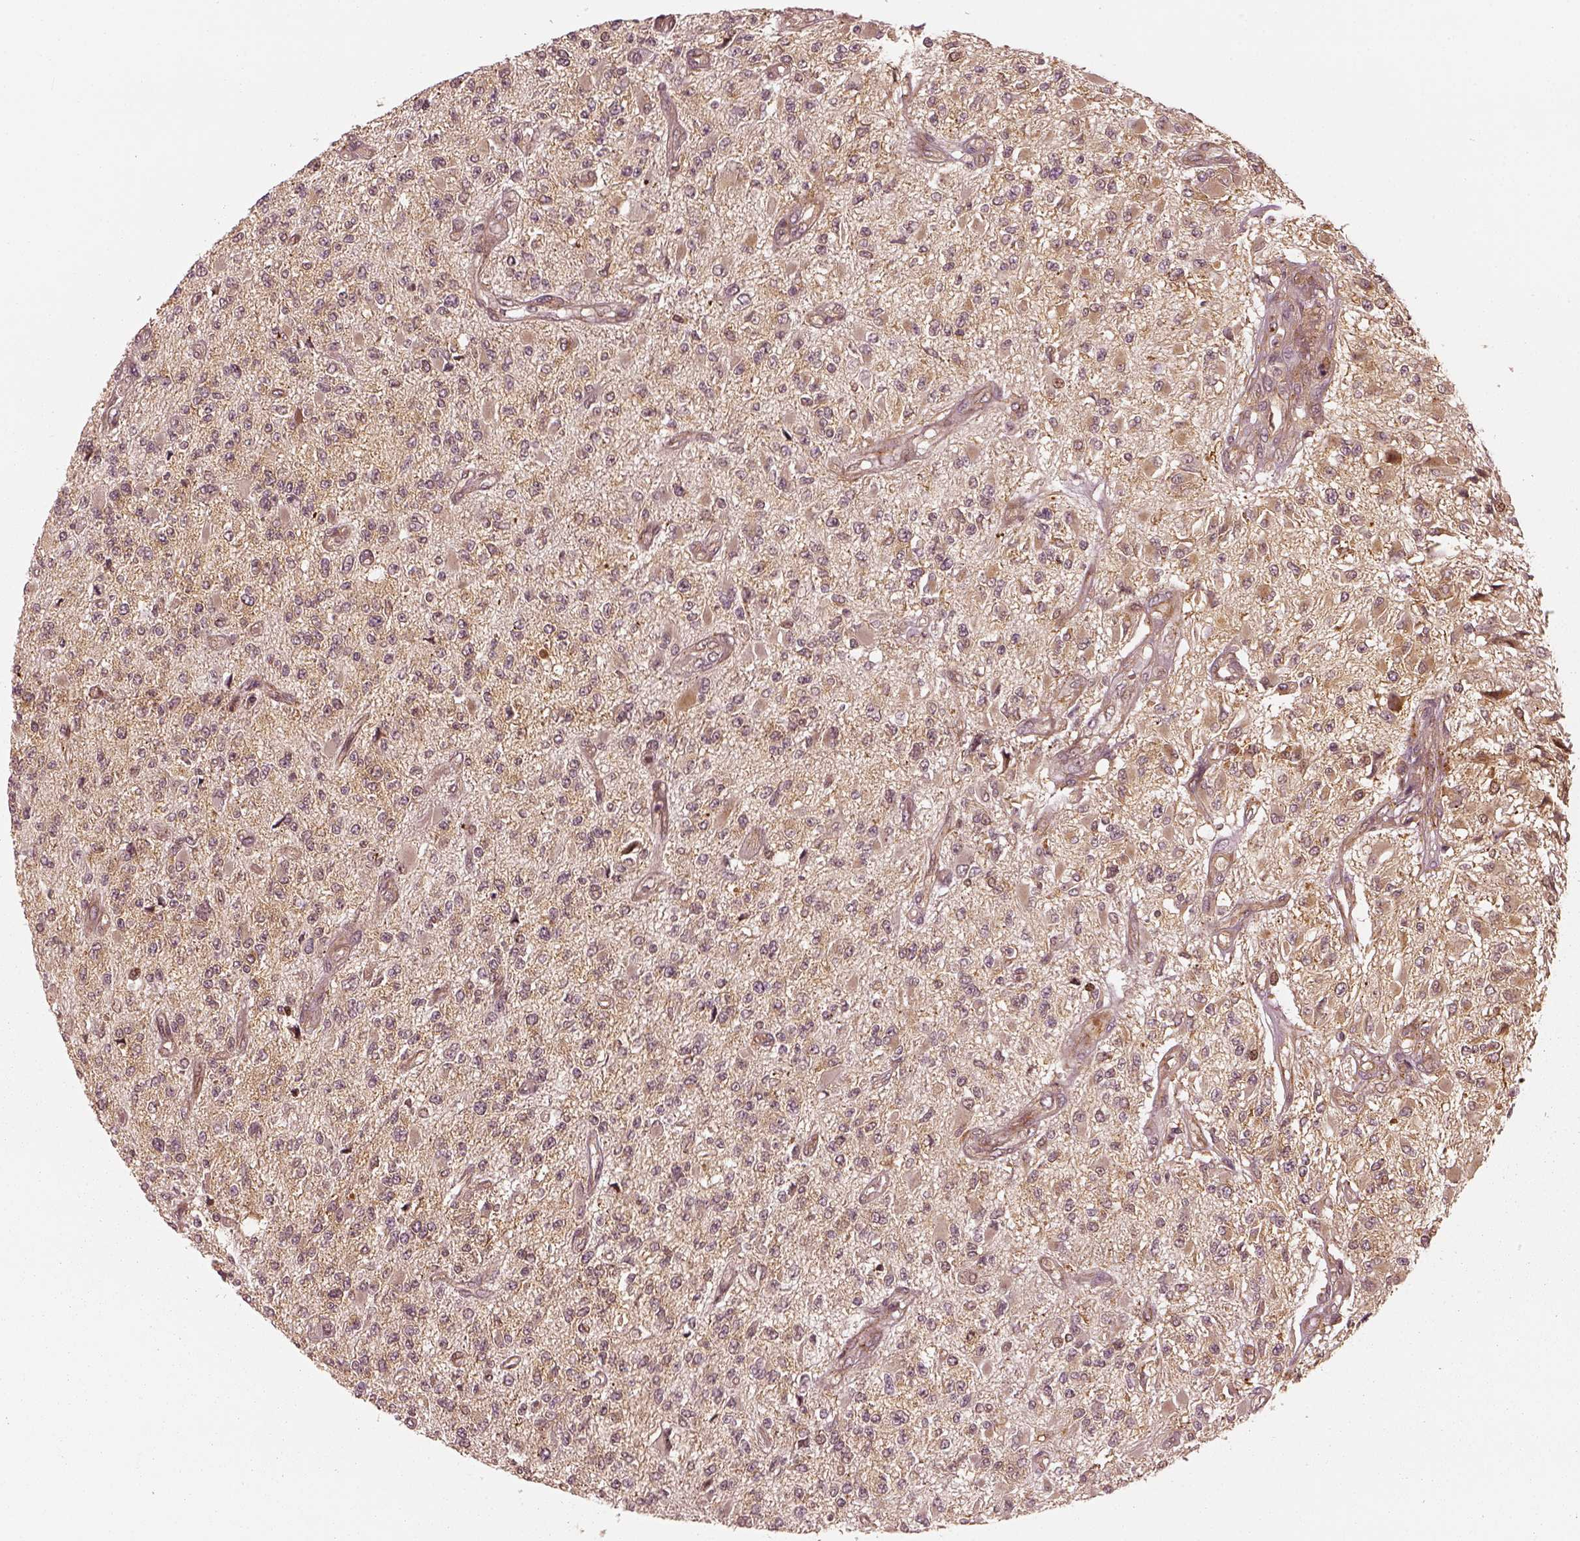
{"staining": {"intensity": "weak", "quantity": ">75%", "location": "cytoplasmic/membranous"}, "tissue": "glioma", "cell_type": "Tumor cells", "image_type": "cancer", "snomed": [{"axis": "morphology", "description": "Glioma, malignant, High grade"}, {"axis": "topography", "description": "Brain"}], "caption": "Malignant glioma (high-grade) stained with DAB (3,3'-diaminobenzidine) immunohistochemistry reveals low levels of weak cytoplasmic/membranous expression in about >75% of tumor cells.", "gene": "SLC12A9", "patient": {"sex": "female", "age": 63}}